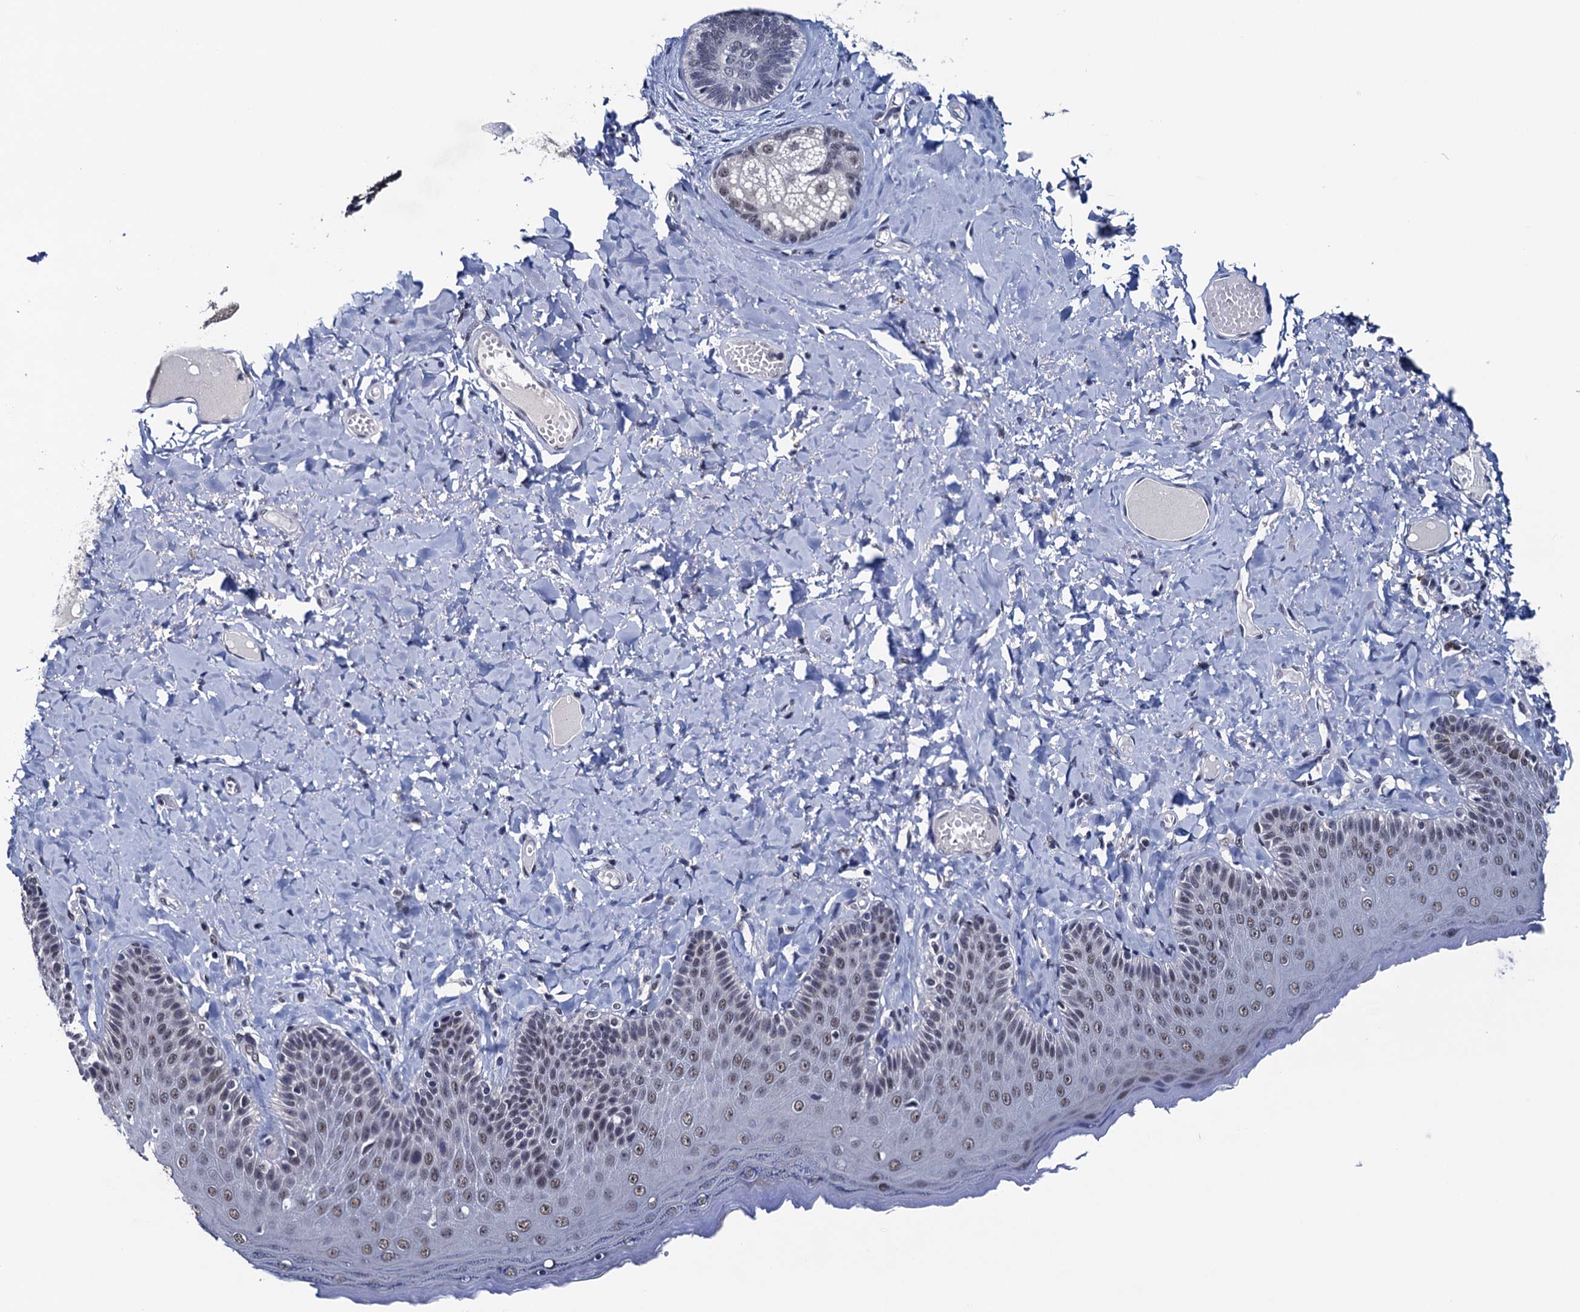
{"staining": {"intensity": "moderate", "quantity": "25%-75%", "location": "nuclear"}, "tissue": "skin", "cell_type": "Epidermal cells", "image_type": "normal", "snomed": [{"axis": "morphology", "description": "Normal tissue, NOS"}, {"axis": "topography", "description": "Anal"}], "caption": "Skin stained with a brown dye displays moderate nuclear positive positivity in approximately 25%-75% of epidermal cells.", "gene": "FNBP4", "patient": {"sex": "male", "age": 69}}